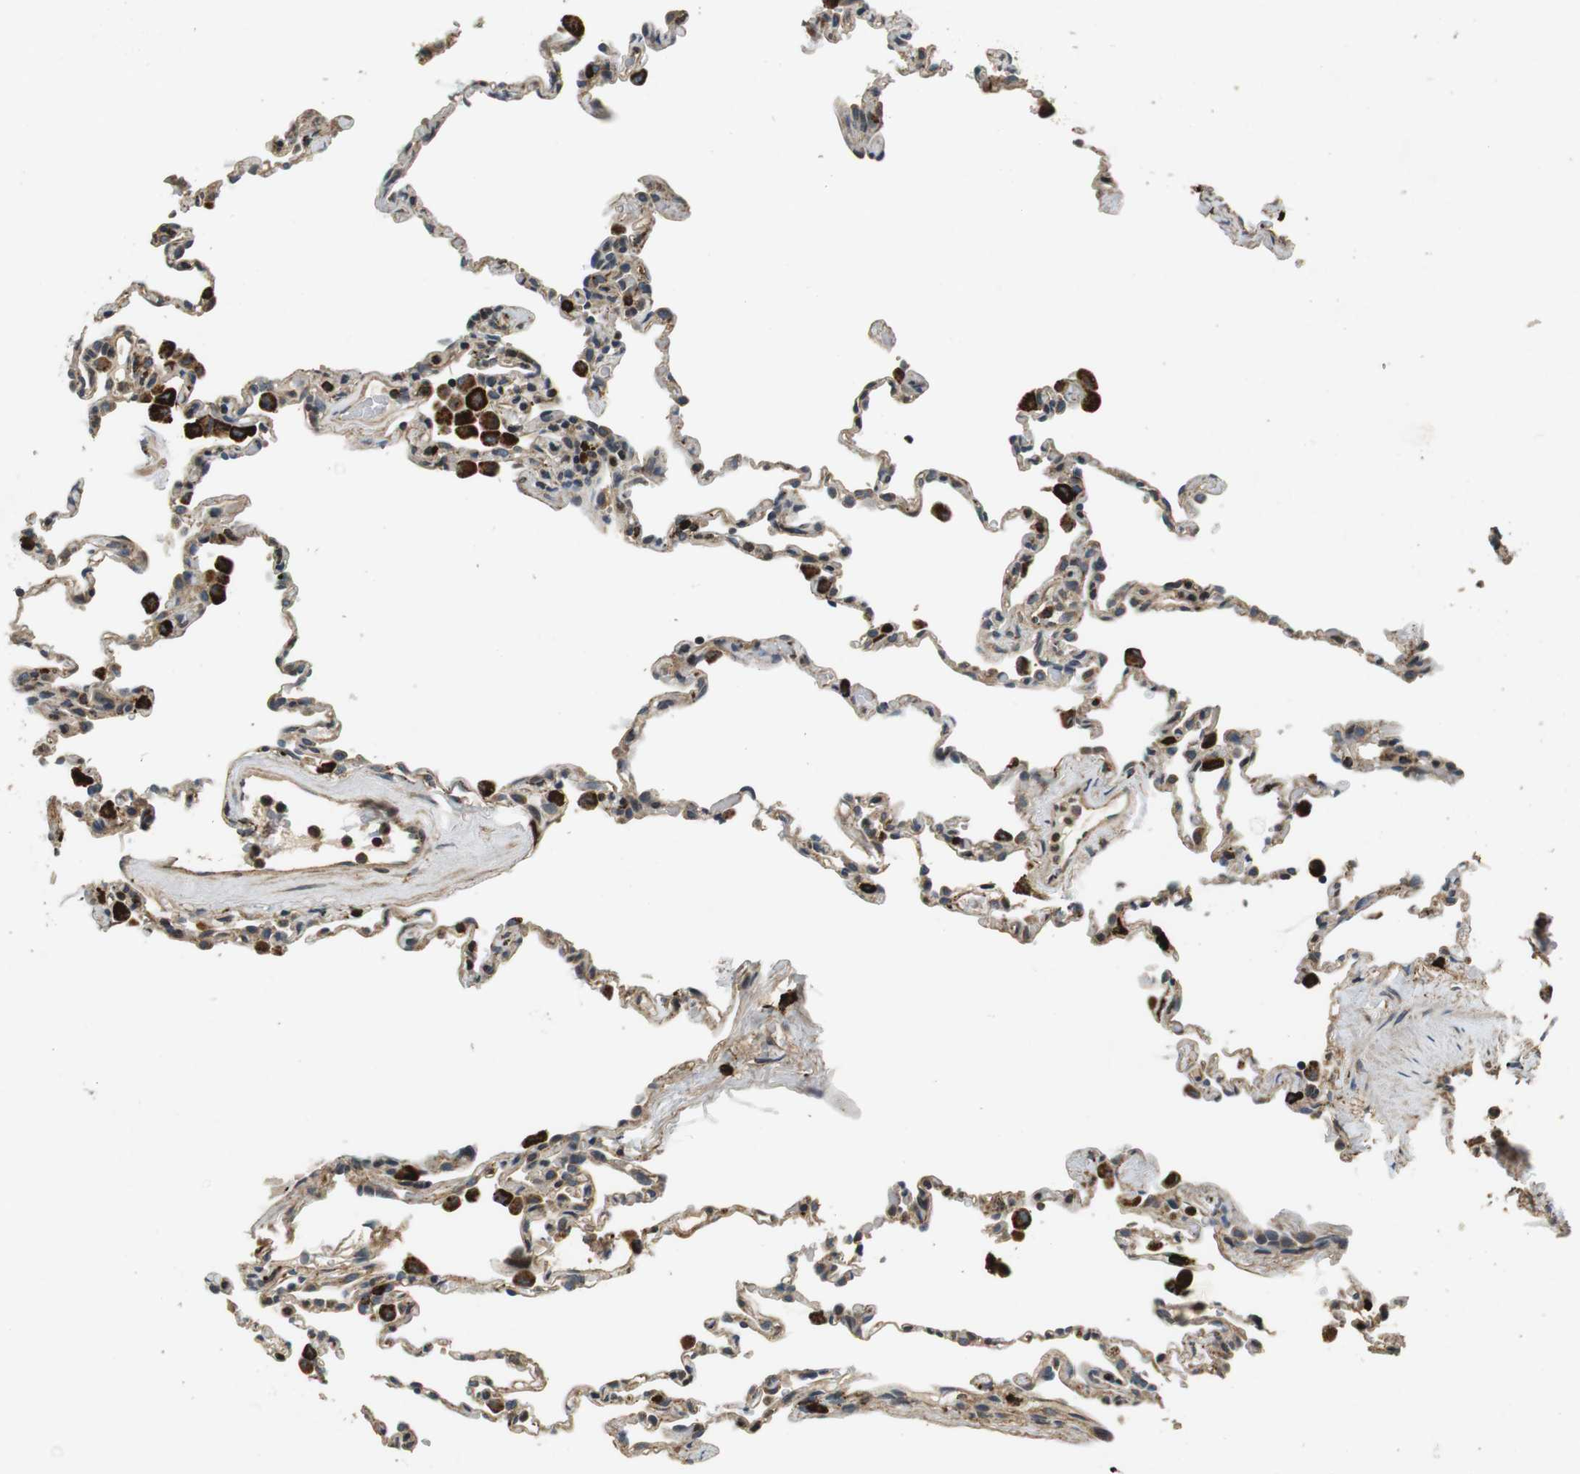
{"staining": {"intensity": "weak", "quantity": "25%-75%", "location": "cytoplasmic/membranous"}, "tissue": "lung", "cell_type": "Alveolar cells", "image_type": "normal", "snomed": [{"axis": "morphology", "description": "Normal tissue, NOS"}, {"axis": "topography", "description": "Lung"}], "caption": "Lung stained with DAB (3,3'-diaminobenzidine) immunohistochemistry displays low levels of weak cytoplasmic/membranous staining in about 25%-75% of alveolar cells.", "gene": "TXNRD1", "patient": {"sex": "male", "age": 59}}